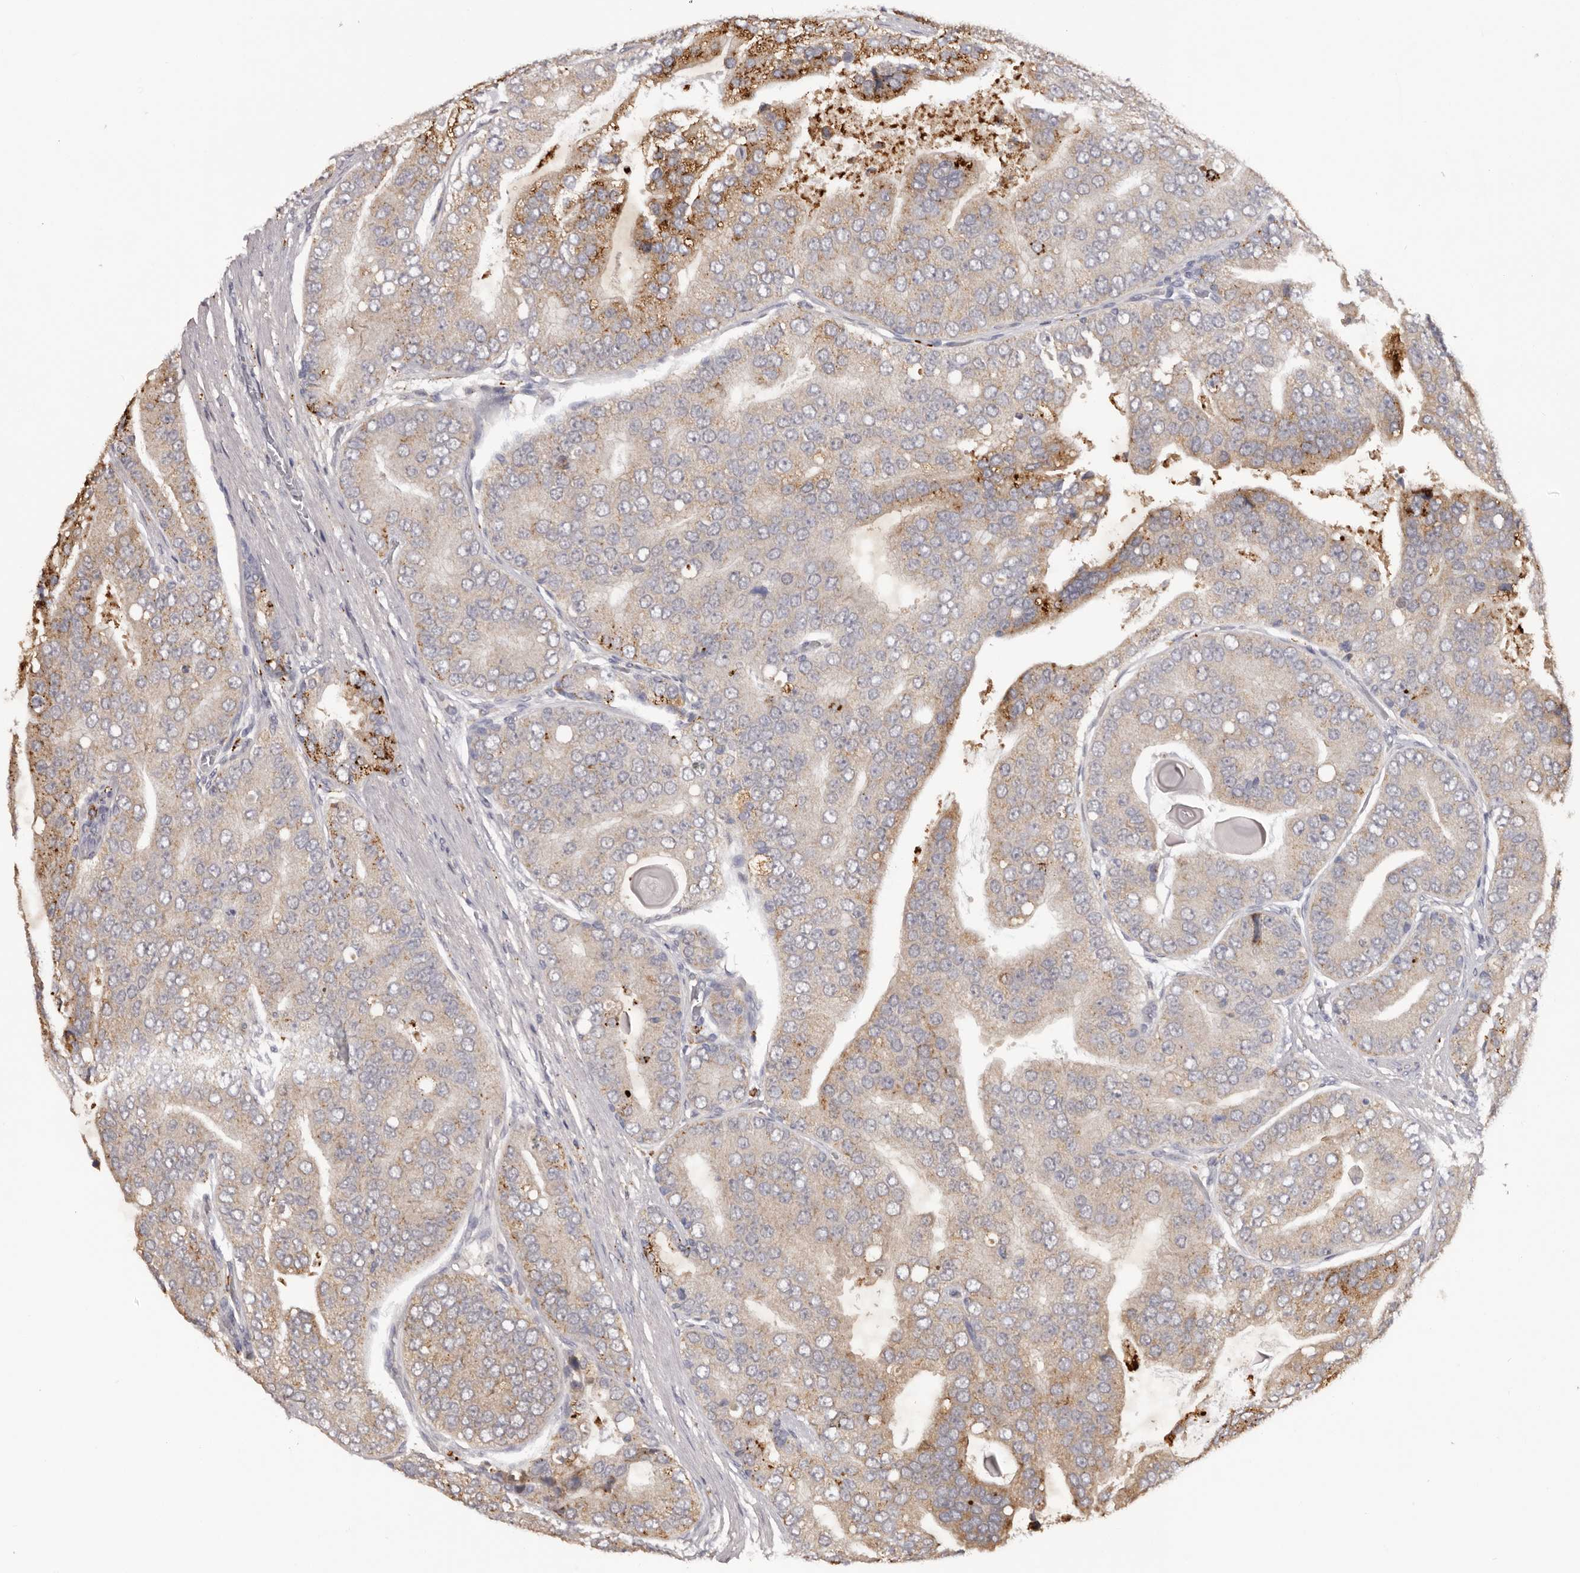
{"staining": {"intensity": "moderate", "quantity": "<25%", "location": "cytoplasmic/membranous"}, "tissue": "prostate cancer", "cell_type": "Tumor cells", "image_type": "cancer", "snomed": [{"axis": "morphology", "description": "Adenocarcinoma, High grade"}, {"axis": "topography", "description": "Prostate"}], "caption": "A histopathology image of human prostate cancer stained for a protein reveals moderate cytoplasmic/membranous brown staining in tumor cells.", "gene": "DAP", "patient": {"sex": "male", "age": 70}}